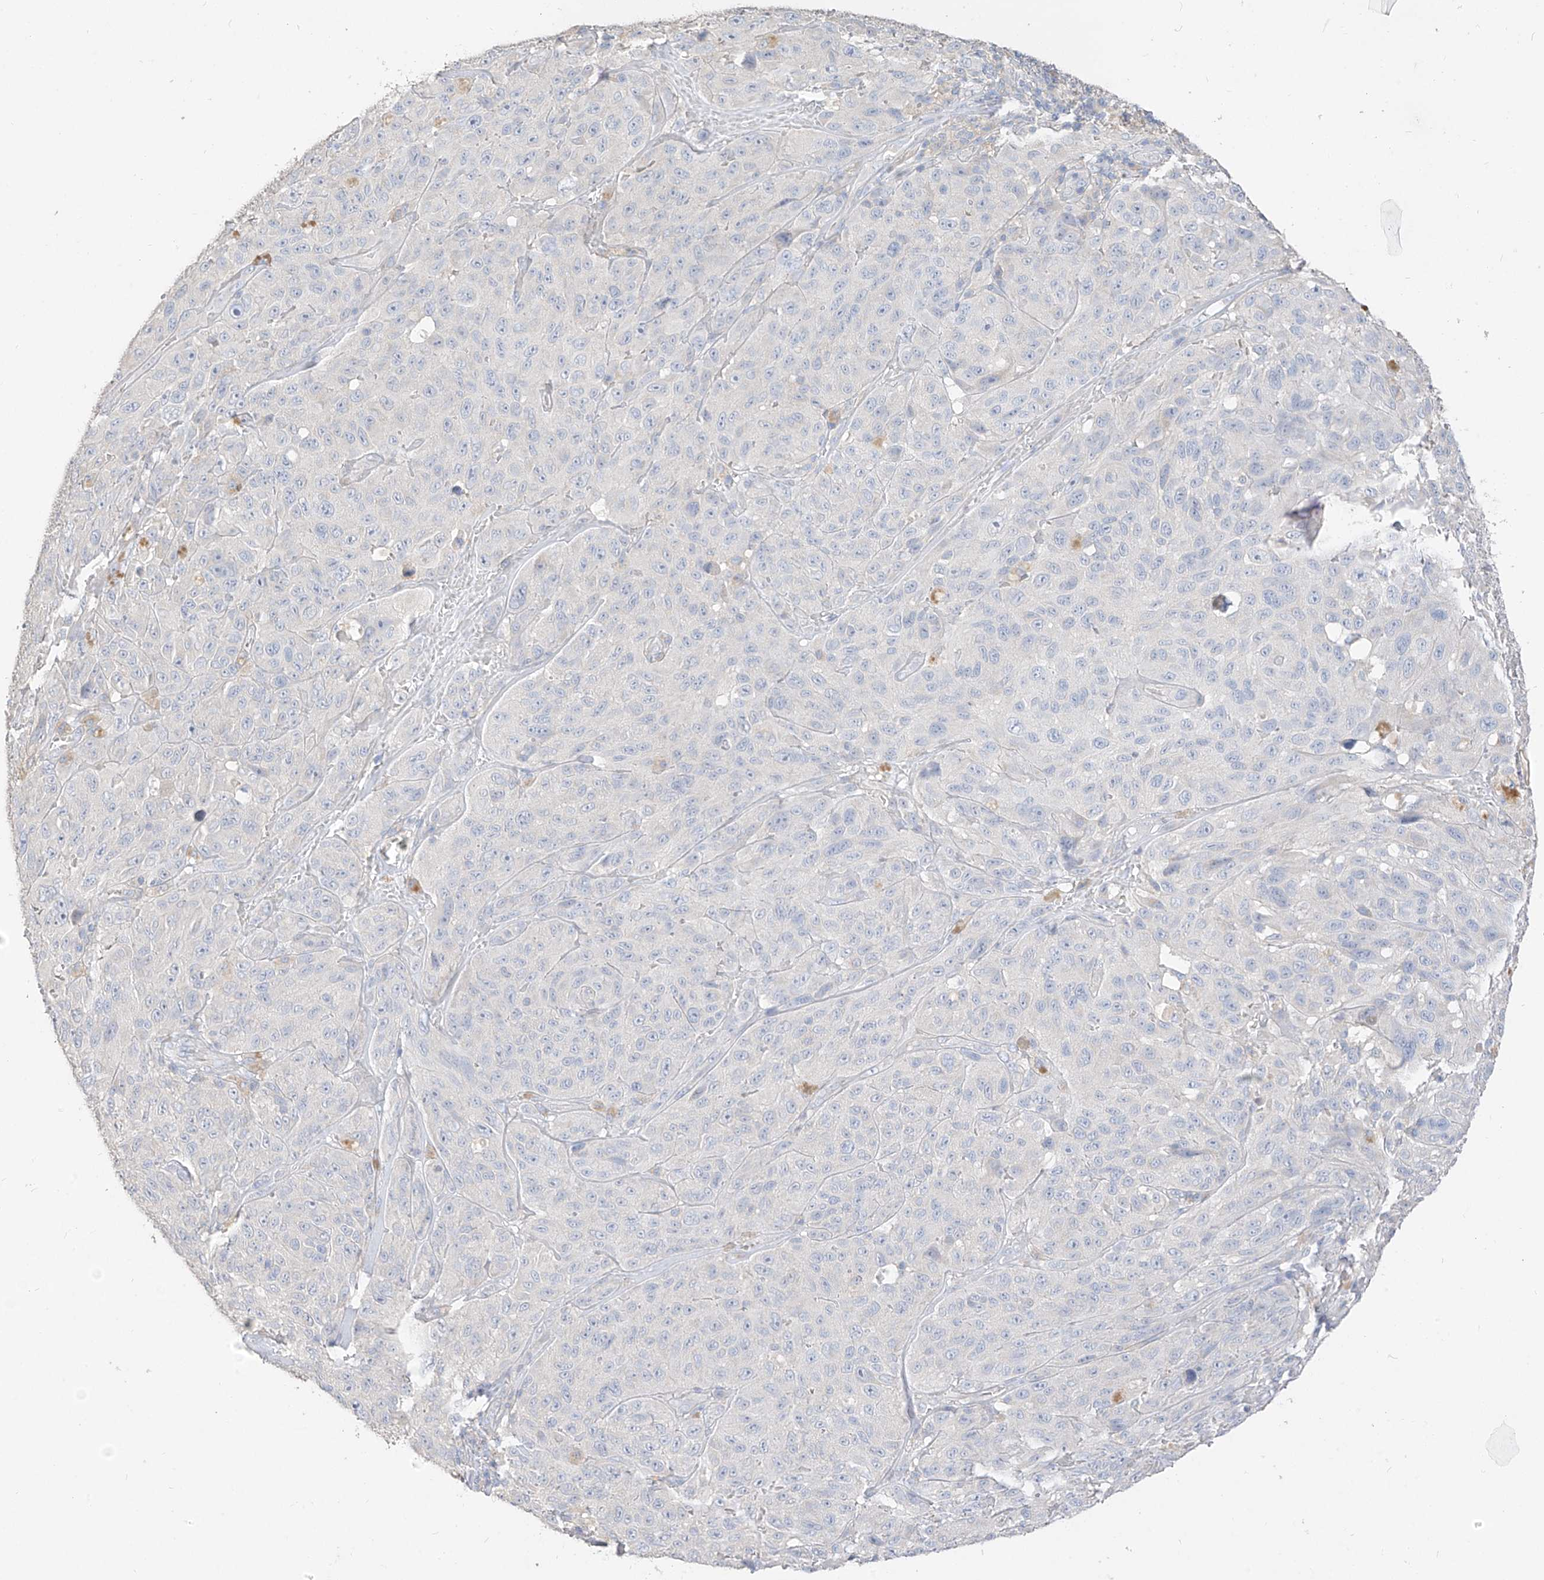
{"staining": {"intensity": "negative", "quantity": "none", "location": "none"}, "tissue": "melanoma", "cell_type": "Tumor cells", "image_type": "cancer", "snomed": [{"axis": "morphology", "description": "Malignant melanoma, NOS"}, {"axis": "topography", "description": "Skin"}], "caption": "IHC image of human malignant melanoma stained for a protein (brown), which exhibits no staining in tumor cells. Nuclei are stained in blue.", "gene": "ZZEF1", "patient": {"sex": "male", "age": 66}}